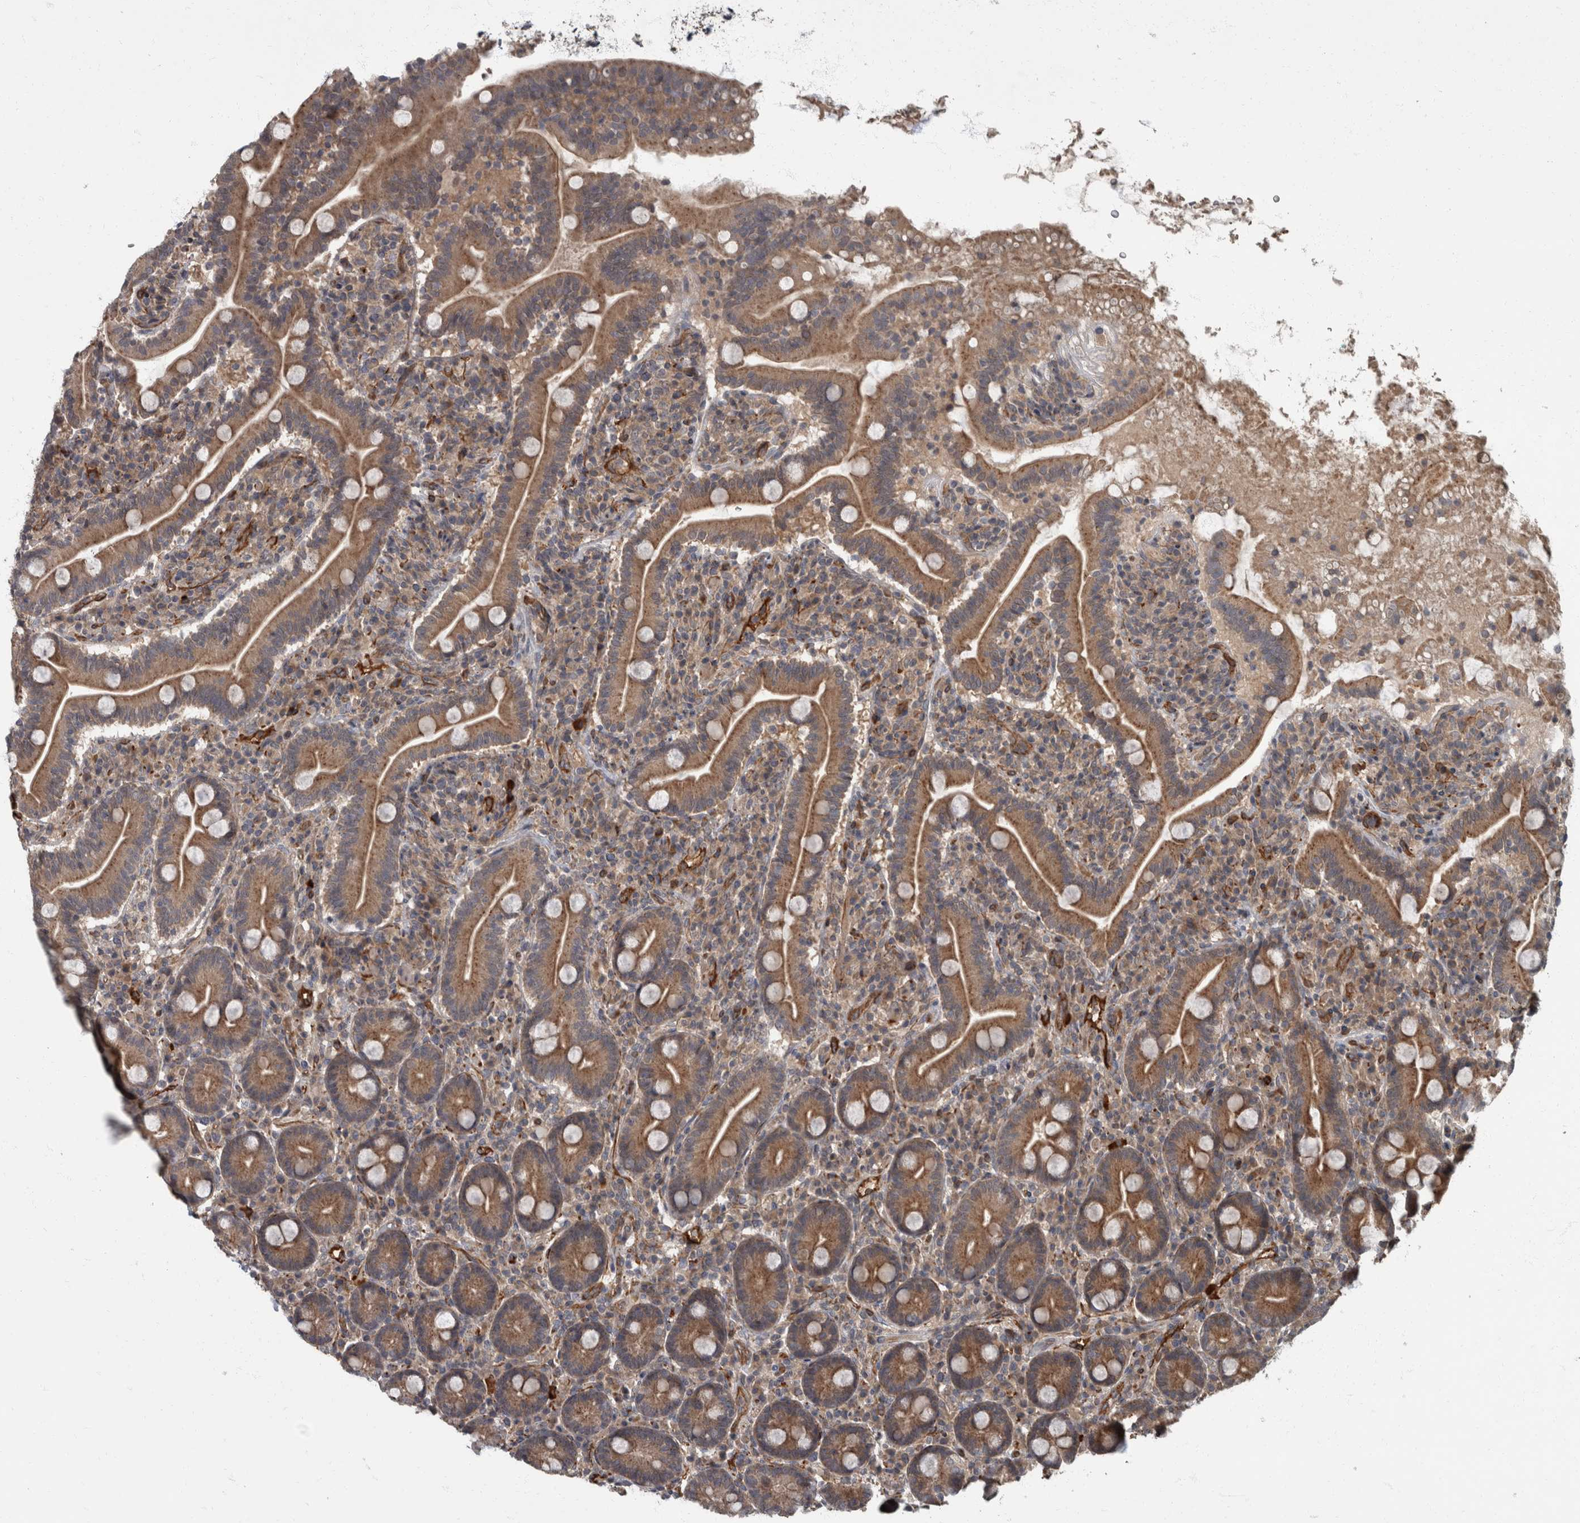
{"staining": {"intensity": "moderate", "quantity": ">75%", "location": "cytoplasmic/membranous"}, "tissue": "duodenum", "cell_type": "Glandular cells", "image_type": "normal", "snomed": [{"axis": "morphology", "description": "Normal tissue, NOS"}, {"axis": "topography", "description": "Duodenum"}], "caption": "Moderate cytoplasmic/membranous staining for a protein is present in approximately >75% of glandular cells of normal duodenum using immunohistochemistry.", "gene": "VEGFD", "patient": {"sex": "male", "age": 35}}